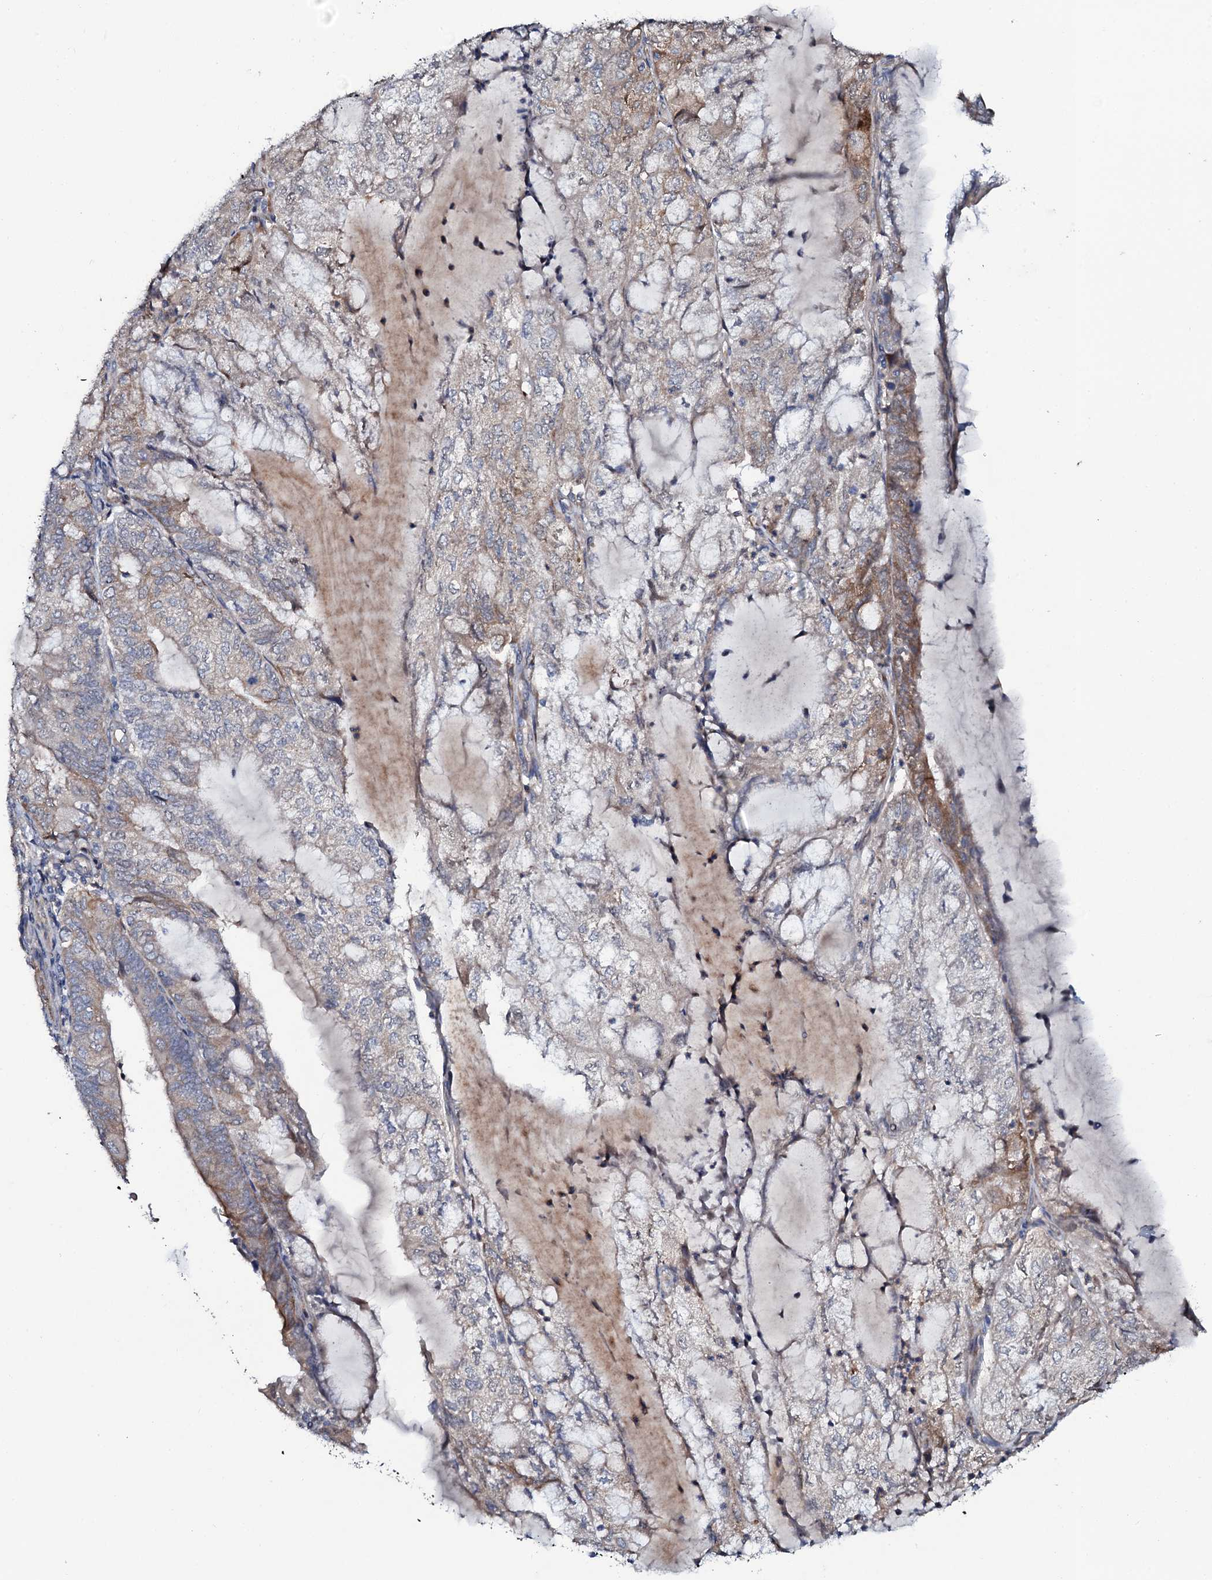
{"staining": {"intensity": "moderate", "quantity": "<25%", "location": "cytoplasmic/membranous"}, "tissue": "endometrial cancer", "cell_type": "Tumor cells", "image_type": "cancer", "snomed": [{"axis": "morphology", "description": "Adenocarcinoma, NOS"}, {"axis": "topography", "description": "Endometrium"}], "caption": "About <25% of tumor cells in endometrial adenocarcinoma demonstrate moderate cytoplasmic/membranous protein expression as visualized by brown immunohistochemical staining.", "gene": "PPP1R3D", "patient": {"sex": "female", "age": 81}}